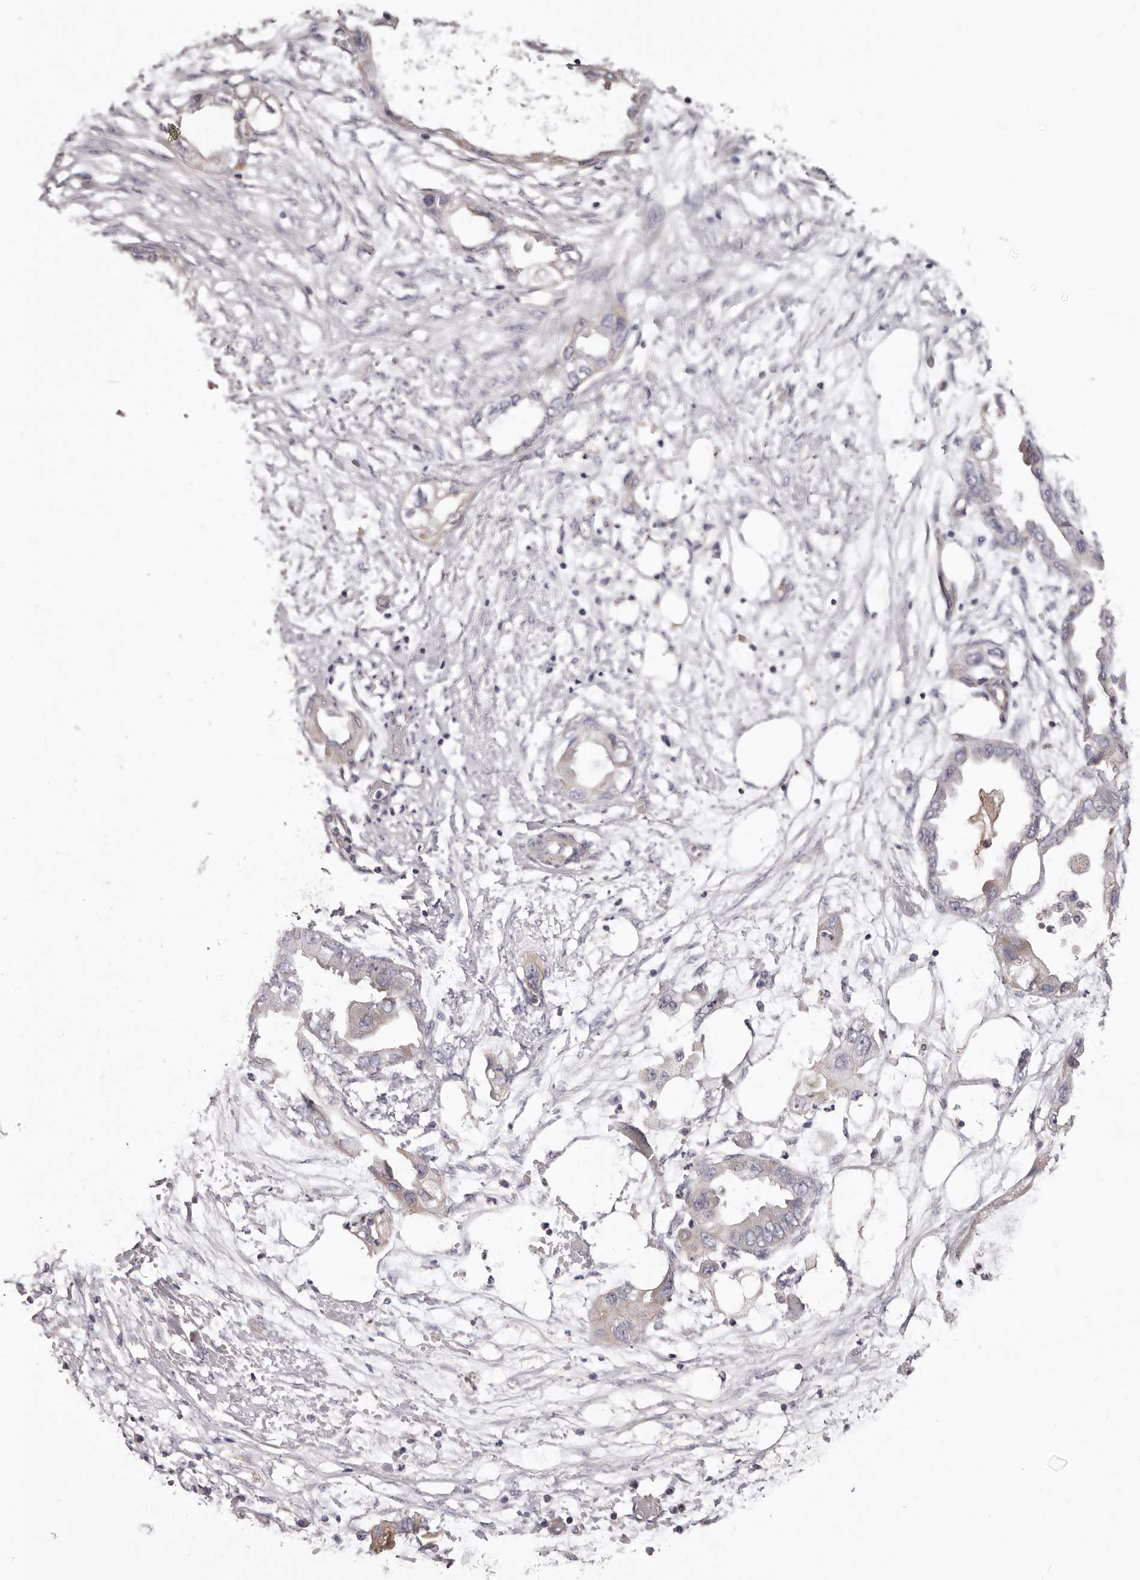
{"staining": {"intensity": "negative", "quantity": "none", "location": "none"}, "tissue": "endometrial cancer", "cell_type": "Tumor cells", "image_type": "cancer", "snomed": [{"axis": "morphology", "description": "Adenocarcinoma, NOS"}, {"axis": "morphology", "description": "Adenocarcinoma, metastatic, NOS"}, {"axis": "topography", "description": "Adipose tissue"}, {"axis": "topography", "description": "Endometrium"}], "caption": "DAB immunohistochemical staining of human metastatic adenocarcinoma (endometrial) reveals no significant expression in tumor cells.", "gene": "DMRT2", "patient": {"sex": "female", "age": 67}}